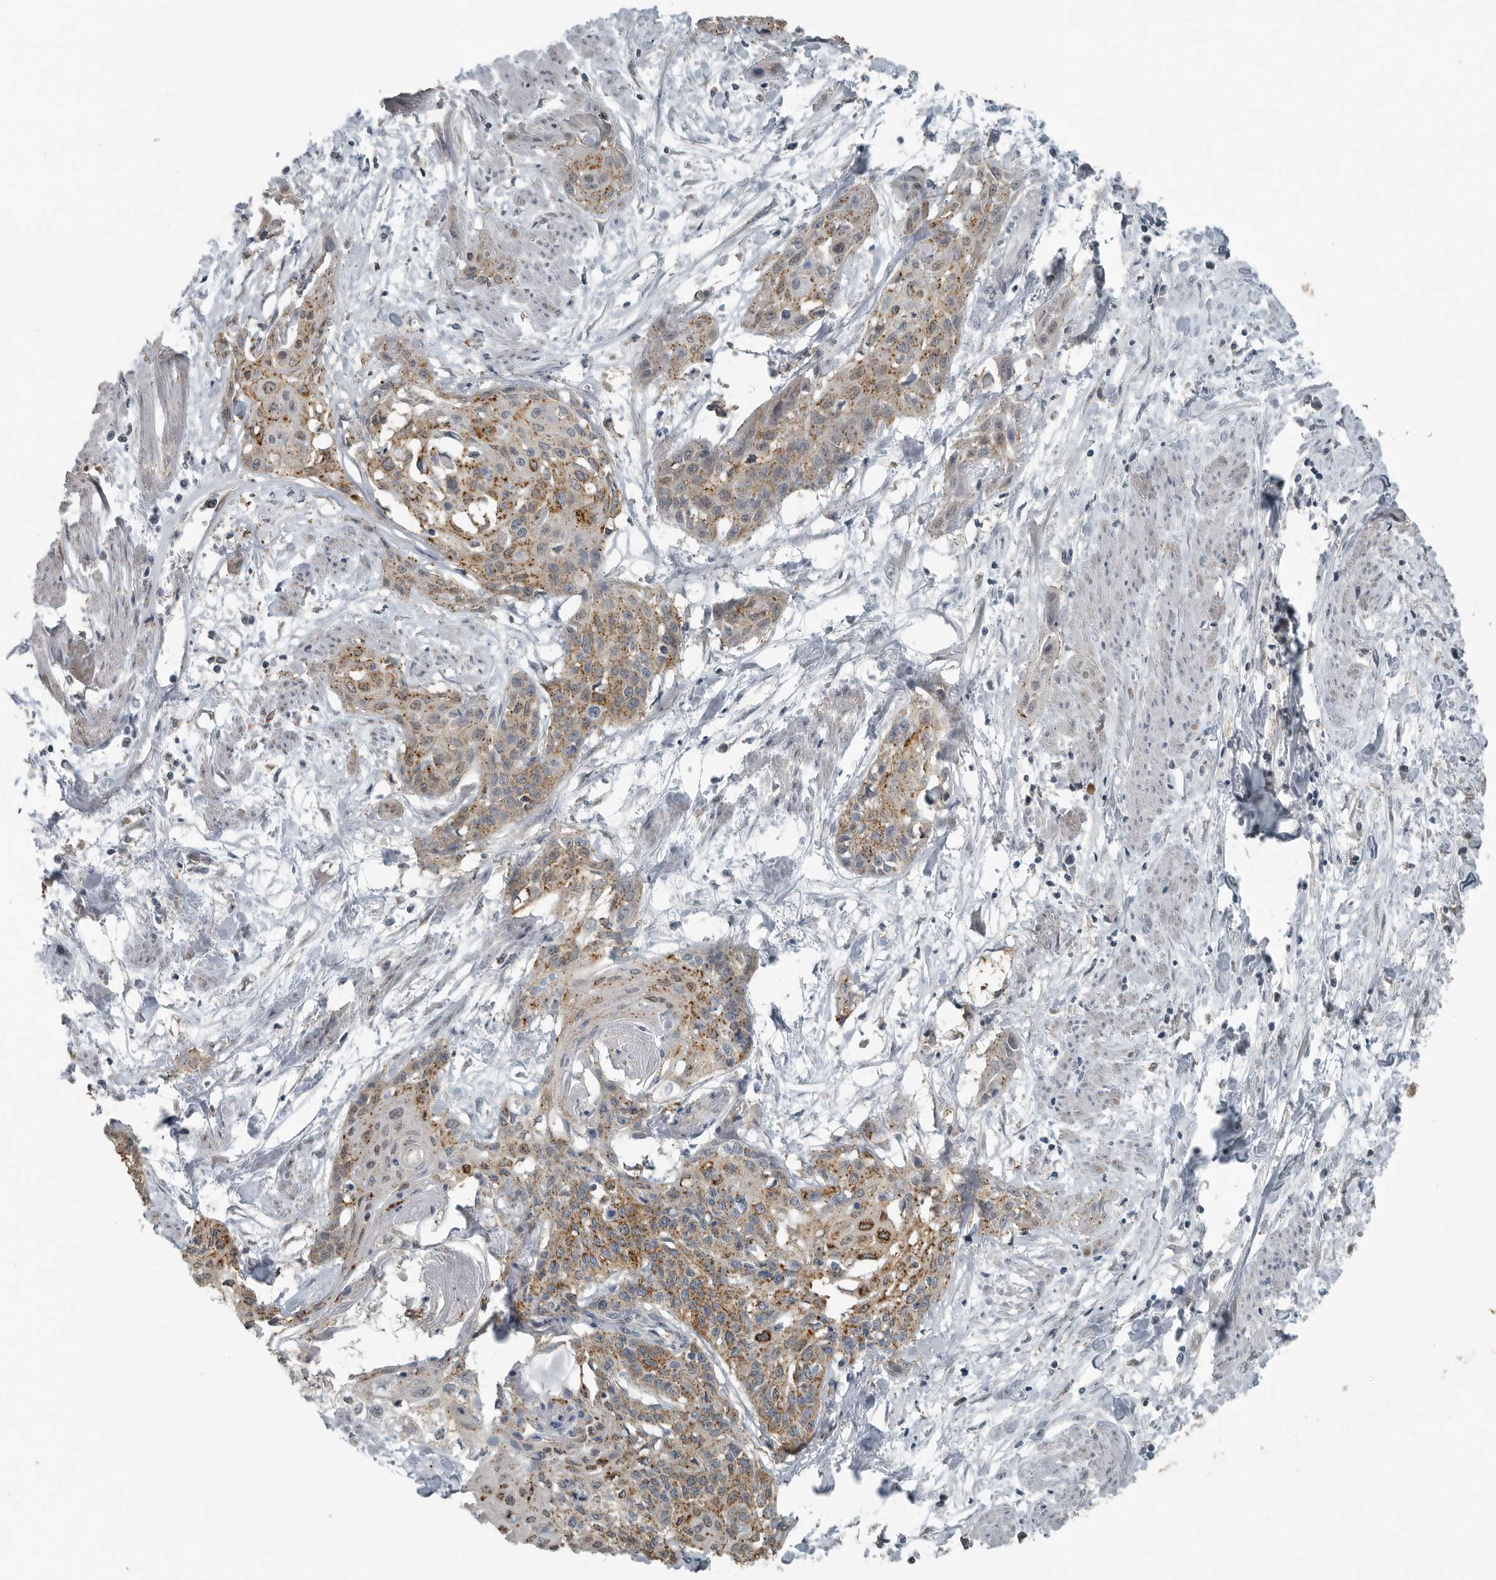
{"staining": {"intensity": "moderate", "quantity": ">75%", "location": "cytoplasmic/membranous"}, "tissue": "cervical cancer", "cell_type": "Tumor cells", "image_type": "cancer", "snomed": [{"axis": "morphology", "description": "Squamous cell carcinoma, NOS"}, {"axis": "topography", "description": "Cervix"}], "caption": "Approximately >75% of tumor cells in human cervical cancer display moderate cytoplasmic/membranous protein positivity as visualized by brown immunohistochemical staining.", "gene": "AFAP1", "patient": {"sex": "female", "age": 57}}